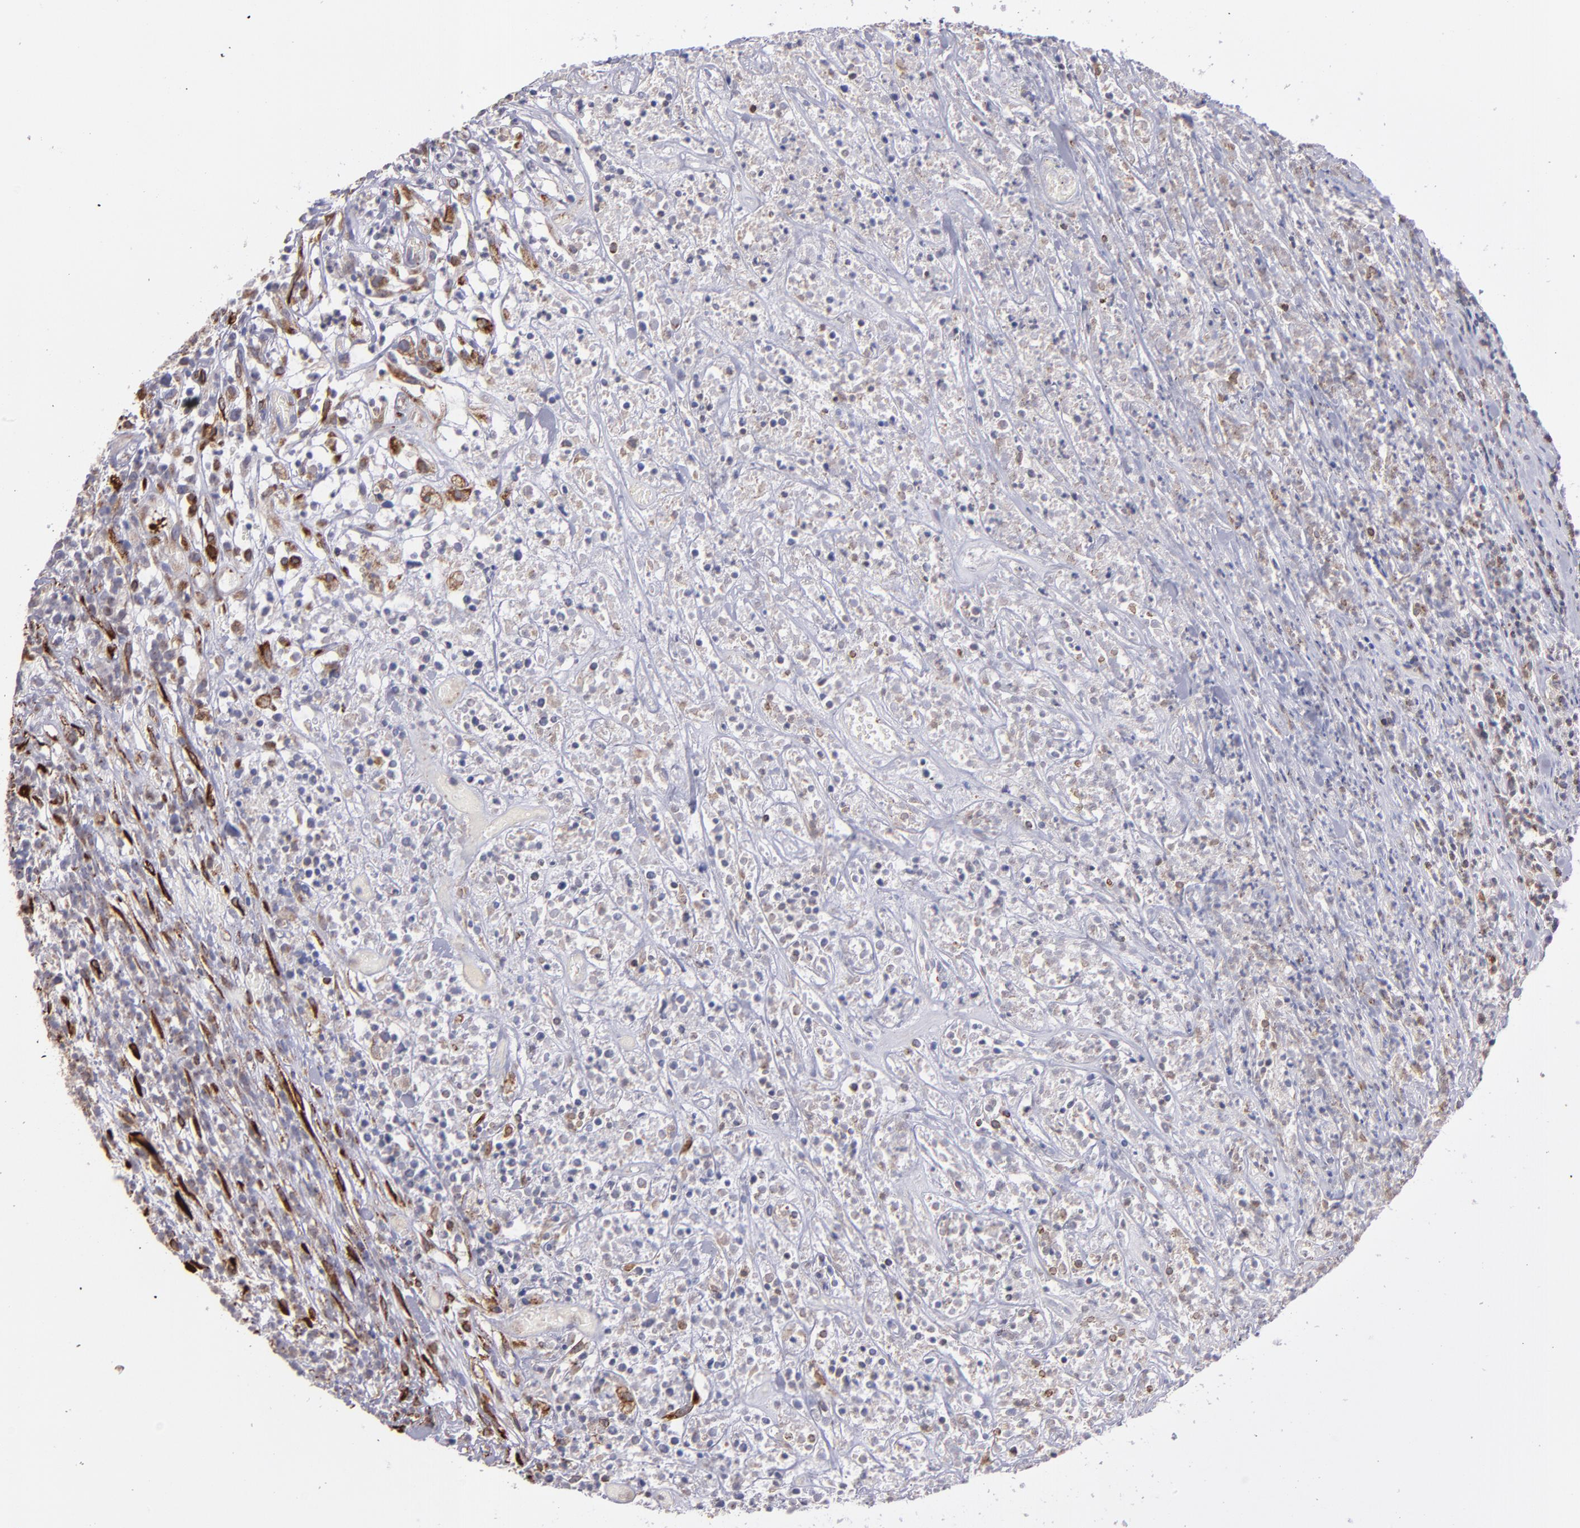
{"staining": {"intensity": "moderate", "quantity": "<25%", "location": "cytoplasmic/membranous"}, "tissue": "lymphoma", "cell_type": "Tumor cells", "image_type": "cancer", "snomed": [{"axis": "morphology", "description": "Malignant lymphoma, non-Hodgkin's type, High grade"}, {"axis": "topography", "description": "Lymph node"}], "caption": "Tumor cells exhibit low levels of moderate cytoplasmic/membranous positivity in approximately <25% of cells in lymphoma.", "gene": "PTGS1", "patient": {"sex": "female", "age": 73}}